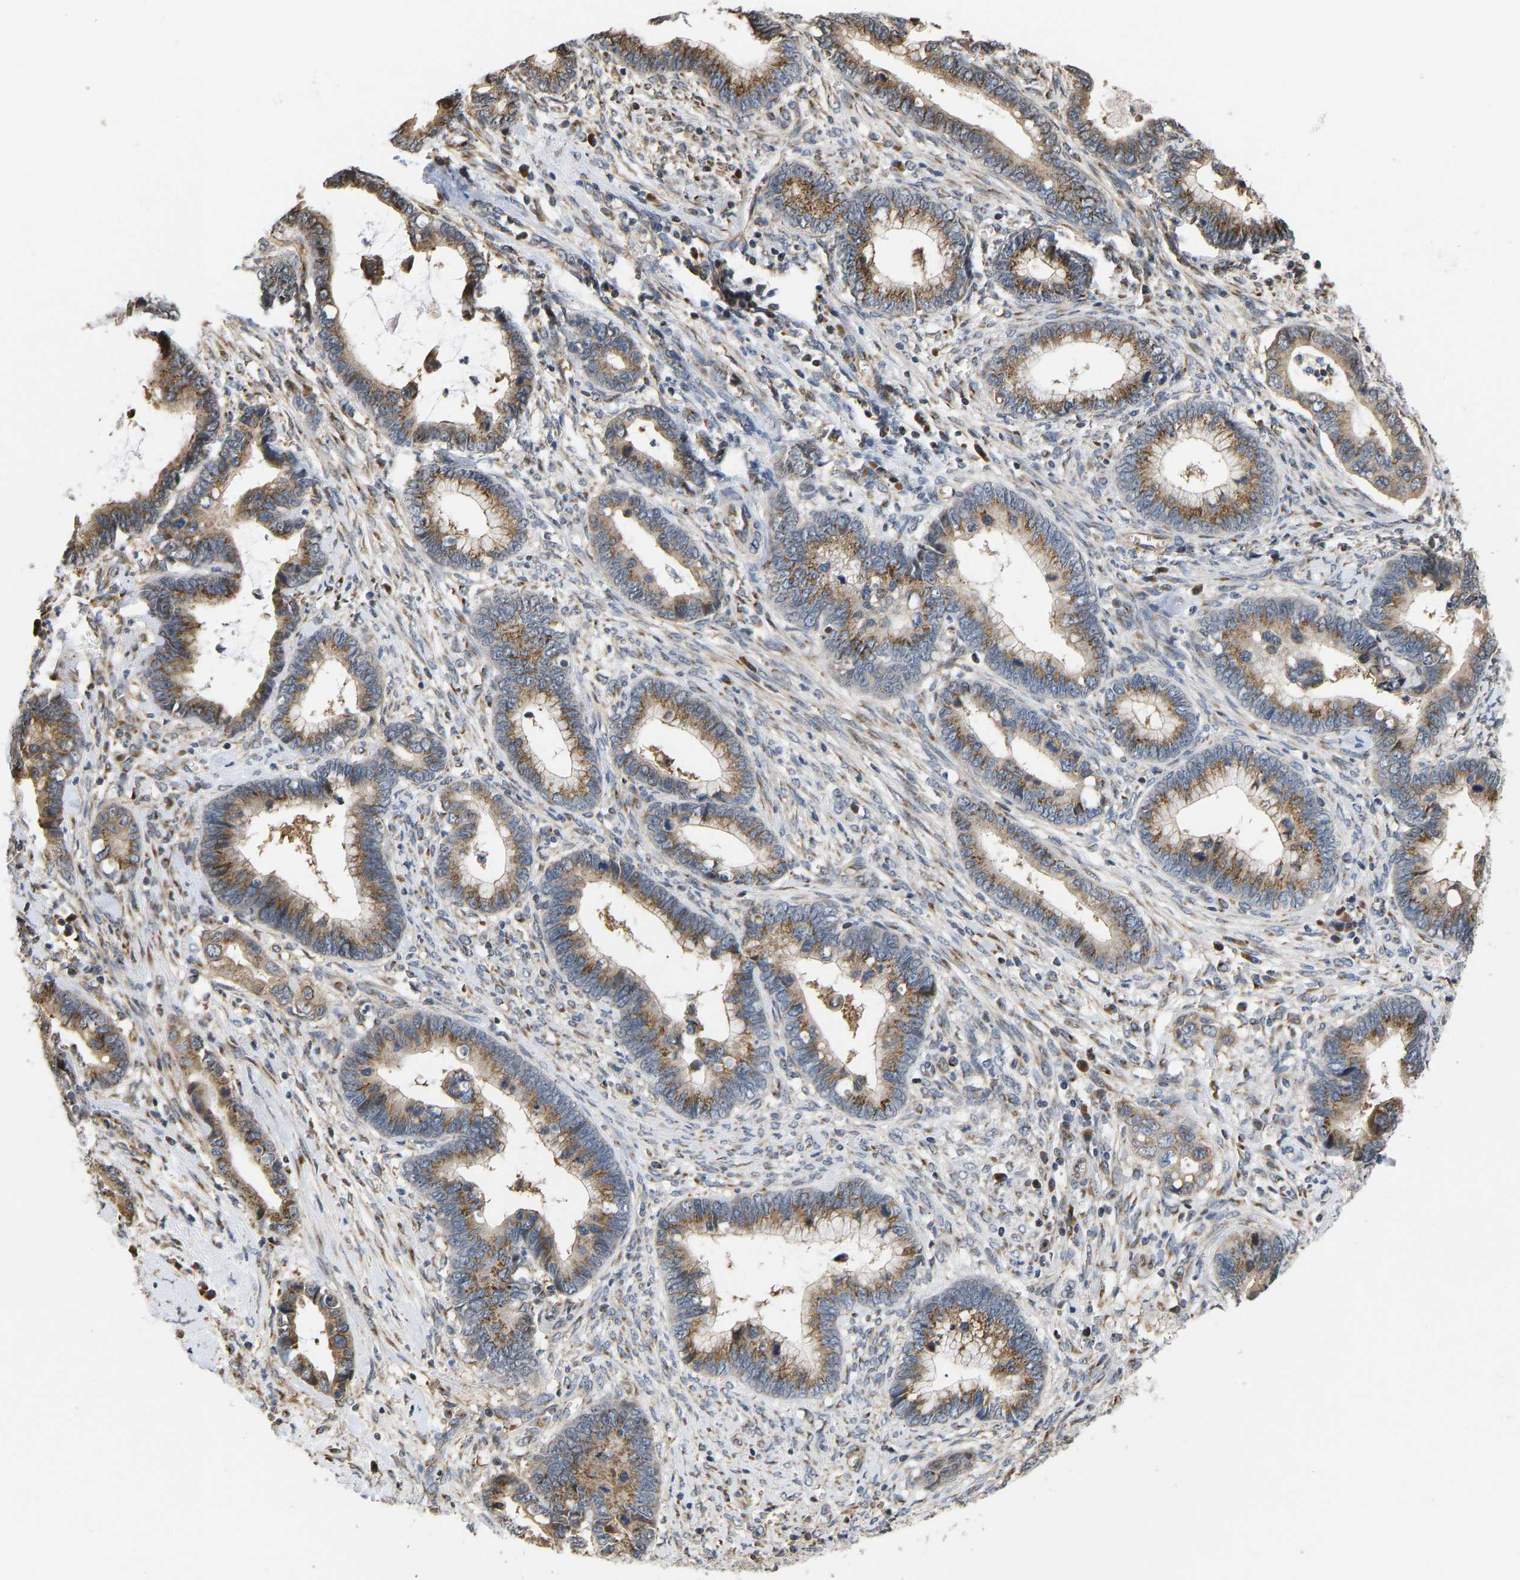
{"staining": {"intensity": "moderate", "quantity": ">75%", "location": "cytoplasmic/membranous"}, "tissue": "cervical cancer", "cell_type": "Tumor cells", "image_type": "cancer", "snomed": [{"axis": "morphology", "description": "Adenocarcinoma, NOS"}, {"axis": "topography", "description": "Cervix"}], "caption": "Moderate cytoplasmic/membranous positivity for a protein is identified in about >75% of tumor cells of cervical adenocarcinoma using IHC.", "gene": "YIPF4", "patient": {"sex": "female", "age": 44}}